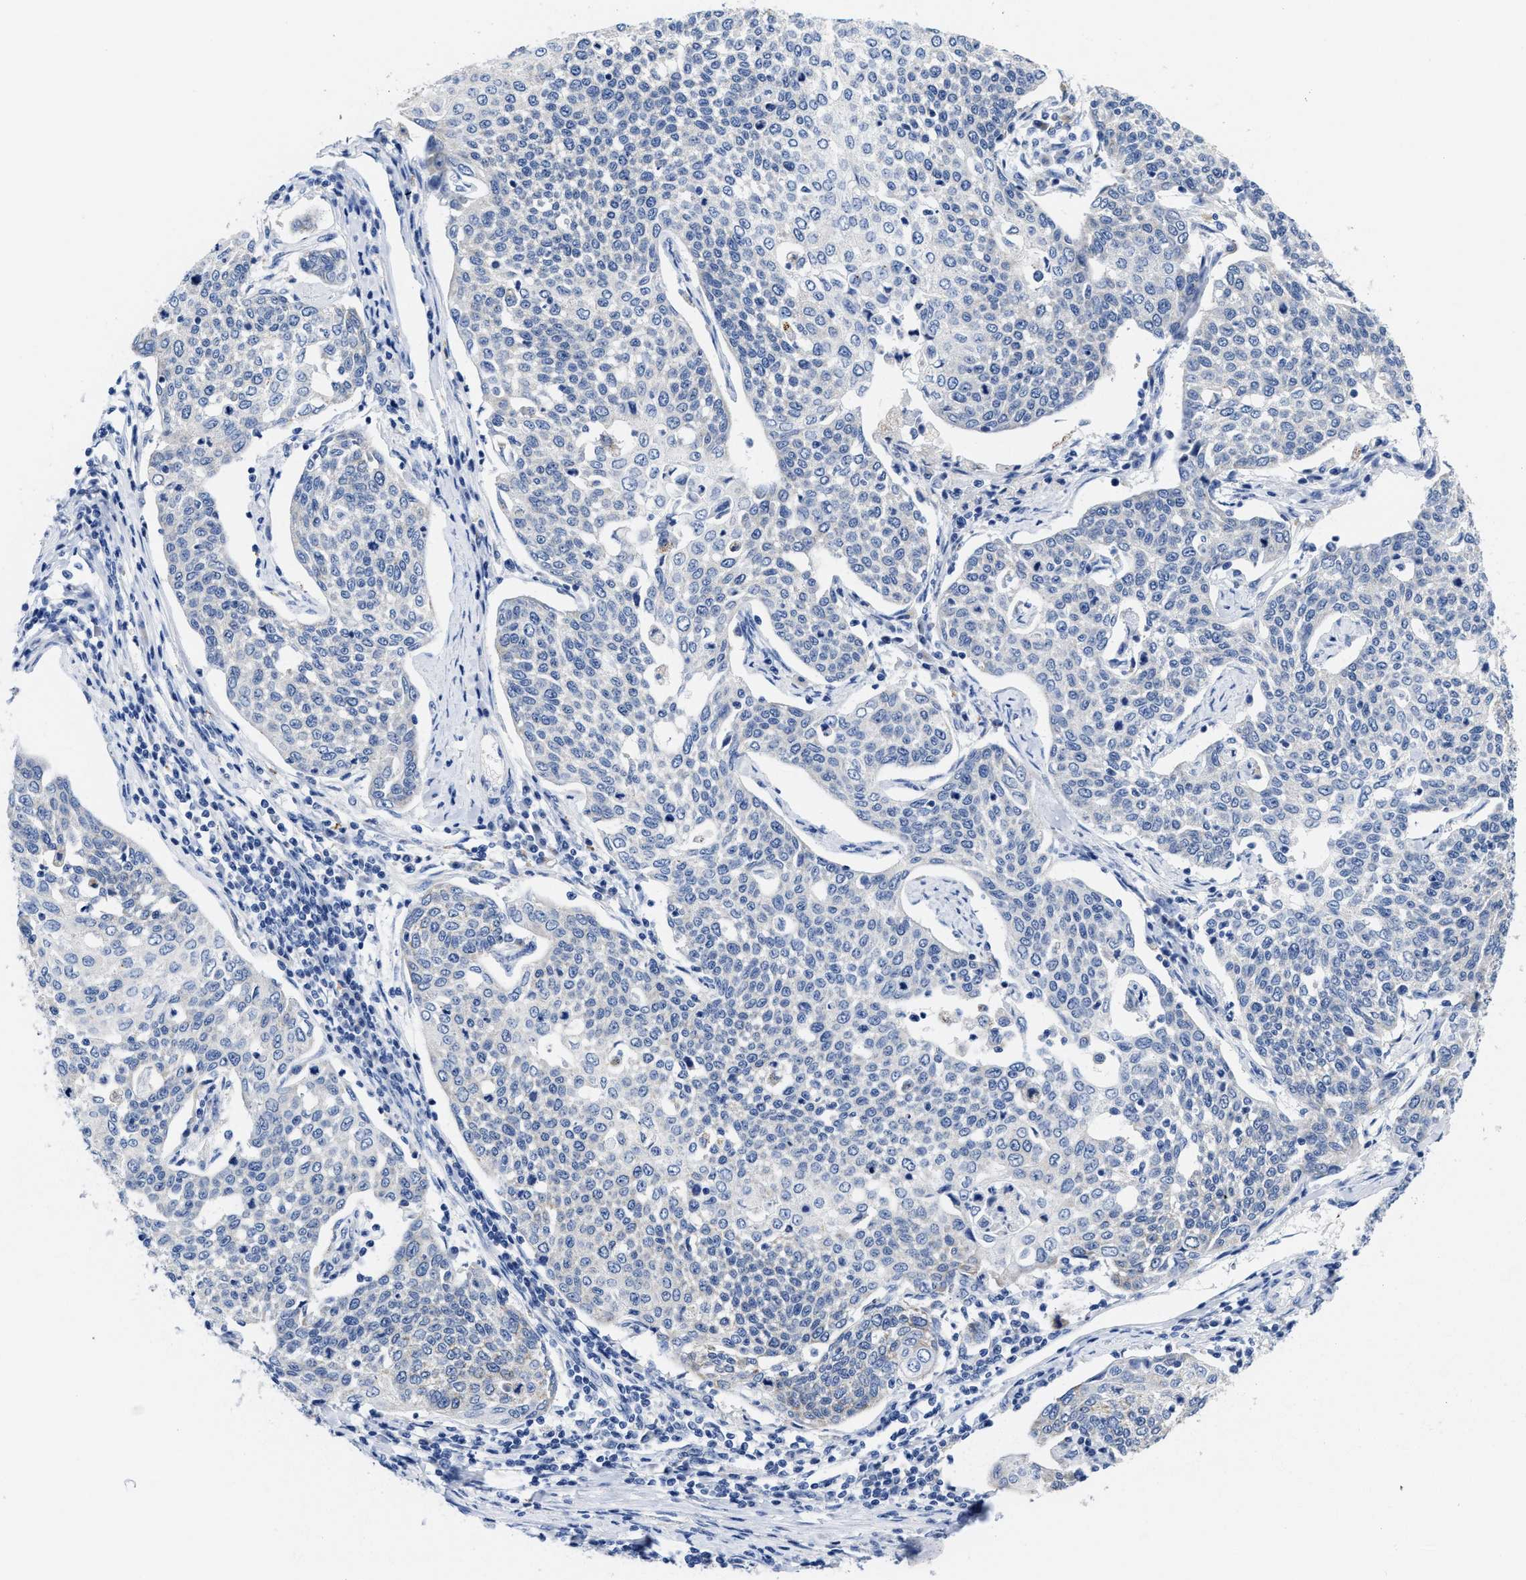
{"staining": {"intensity": "negative", "quantity": "none", "location": "none"}, "tissue": "cervical cancer", "cell_type": "Tumor cells", "image_type": "cancer", "snomed": [{"axis": "morphology", "description": "Squamous cell carcinoma, NOS"}, {"axis": "topography", "description": "Cervix"}], "caption": "High magnification brightfield microscopy of squamous cell carcinoma (cervical) stained with DAB (3,3'-diaminobenzidine) (brown) and counterstained with hematoxylin (blue): tumor cells show no significant staining. The staining was performed using DAB (3,3'-diaminobenzidine) to visualize the protein expression in brown, while the nuclei were stained in blue with hematoxylin (Magnification: 20x).", "gene": "TBRG4", "patient": {"sex": "female", "age": 34}}